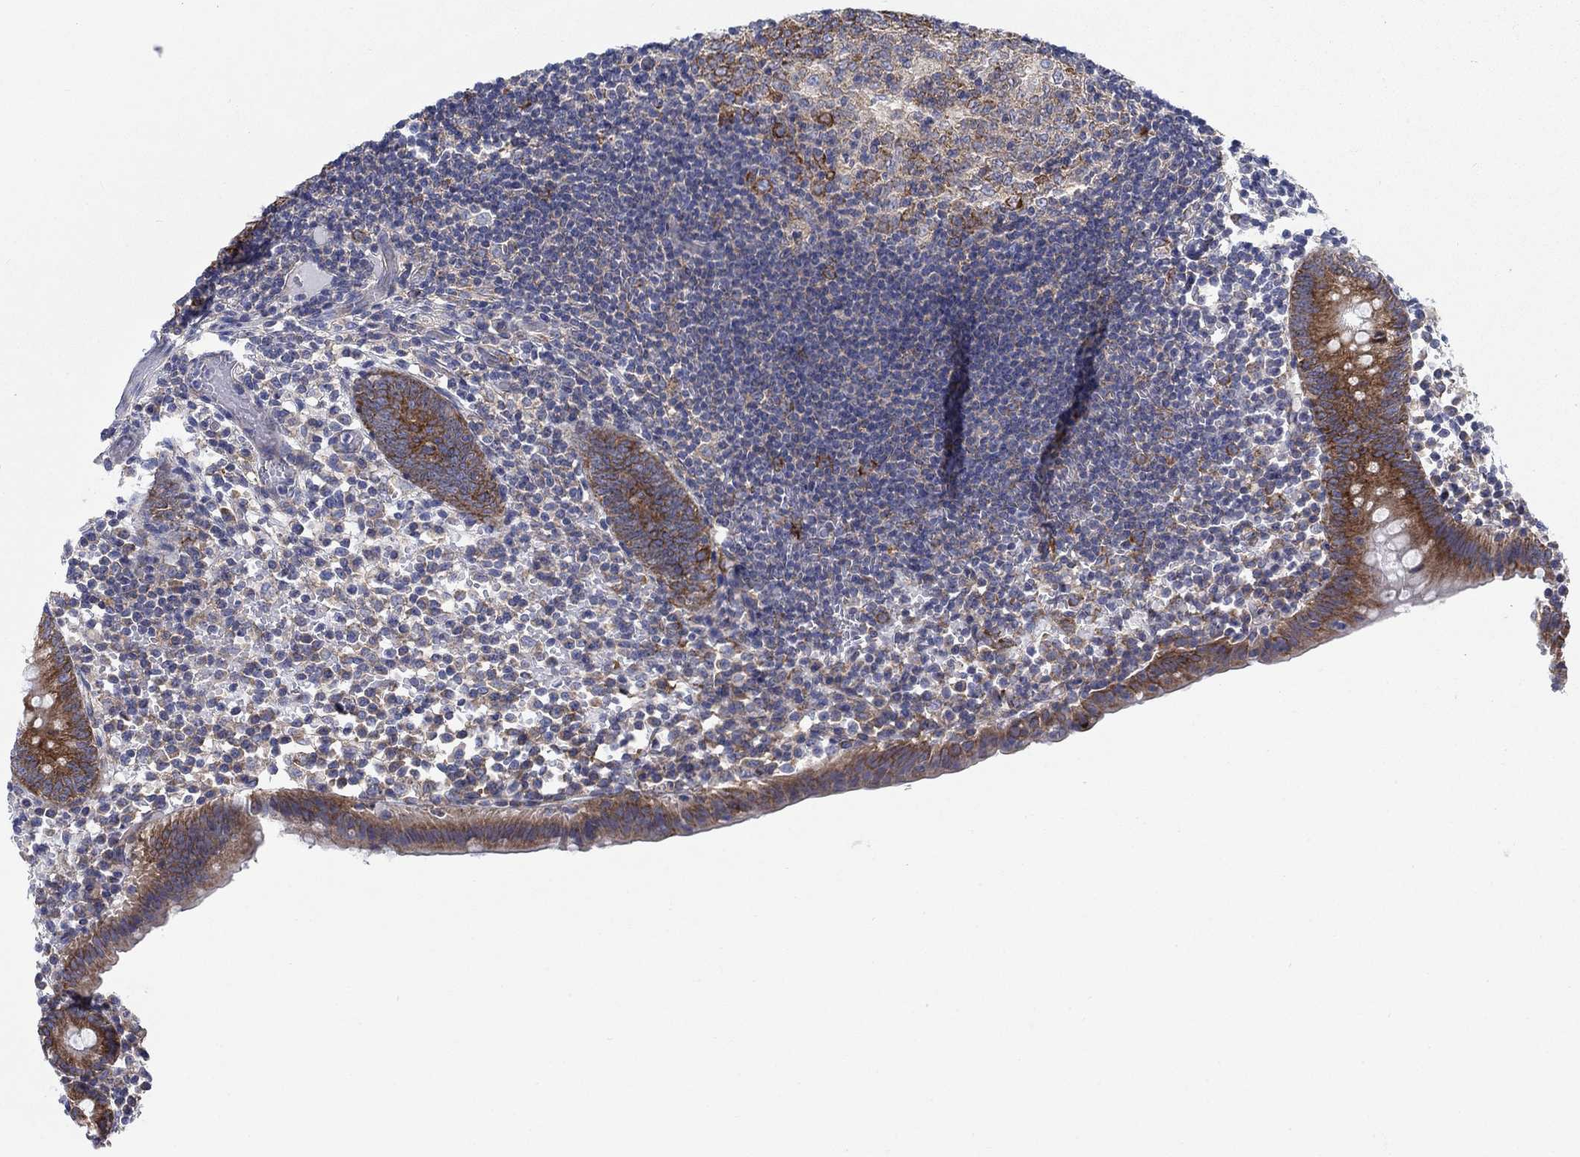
{"staining": {"intensity": "strong", "quantity": ">75%", "location": "cytoplasmic/membranous"}, "tissue": "appendix", "cell_type": "Glandular cells", "image_type": "normal", "snomed": [{"axis": "morphology", "description": "Normal tissue, NOS"}, {"axis": "topography", "description": "Appendix"}], "caption": "Immunohistochemistry (IHC) staining of normal appendix, which displays high levels of strong cytoplasmic/membranous positivity in about >75% of glandular cells indicating strong cytoplasmic/membranous protein expression. The staining was performed using DAB (brown) for protein detection and nuclei were counterstained in hematoxylin (blue).", "gene": "TMEM59", "patient": {"sex": "female", "age": 40}}